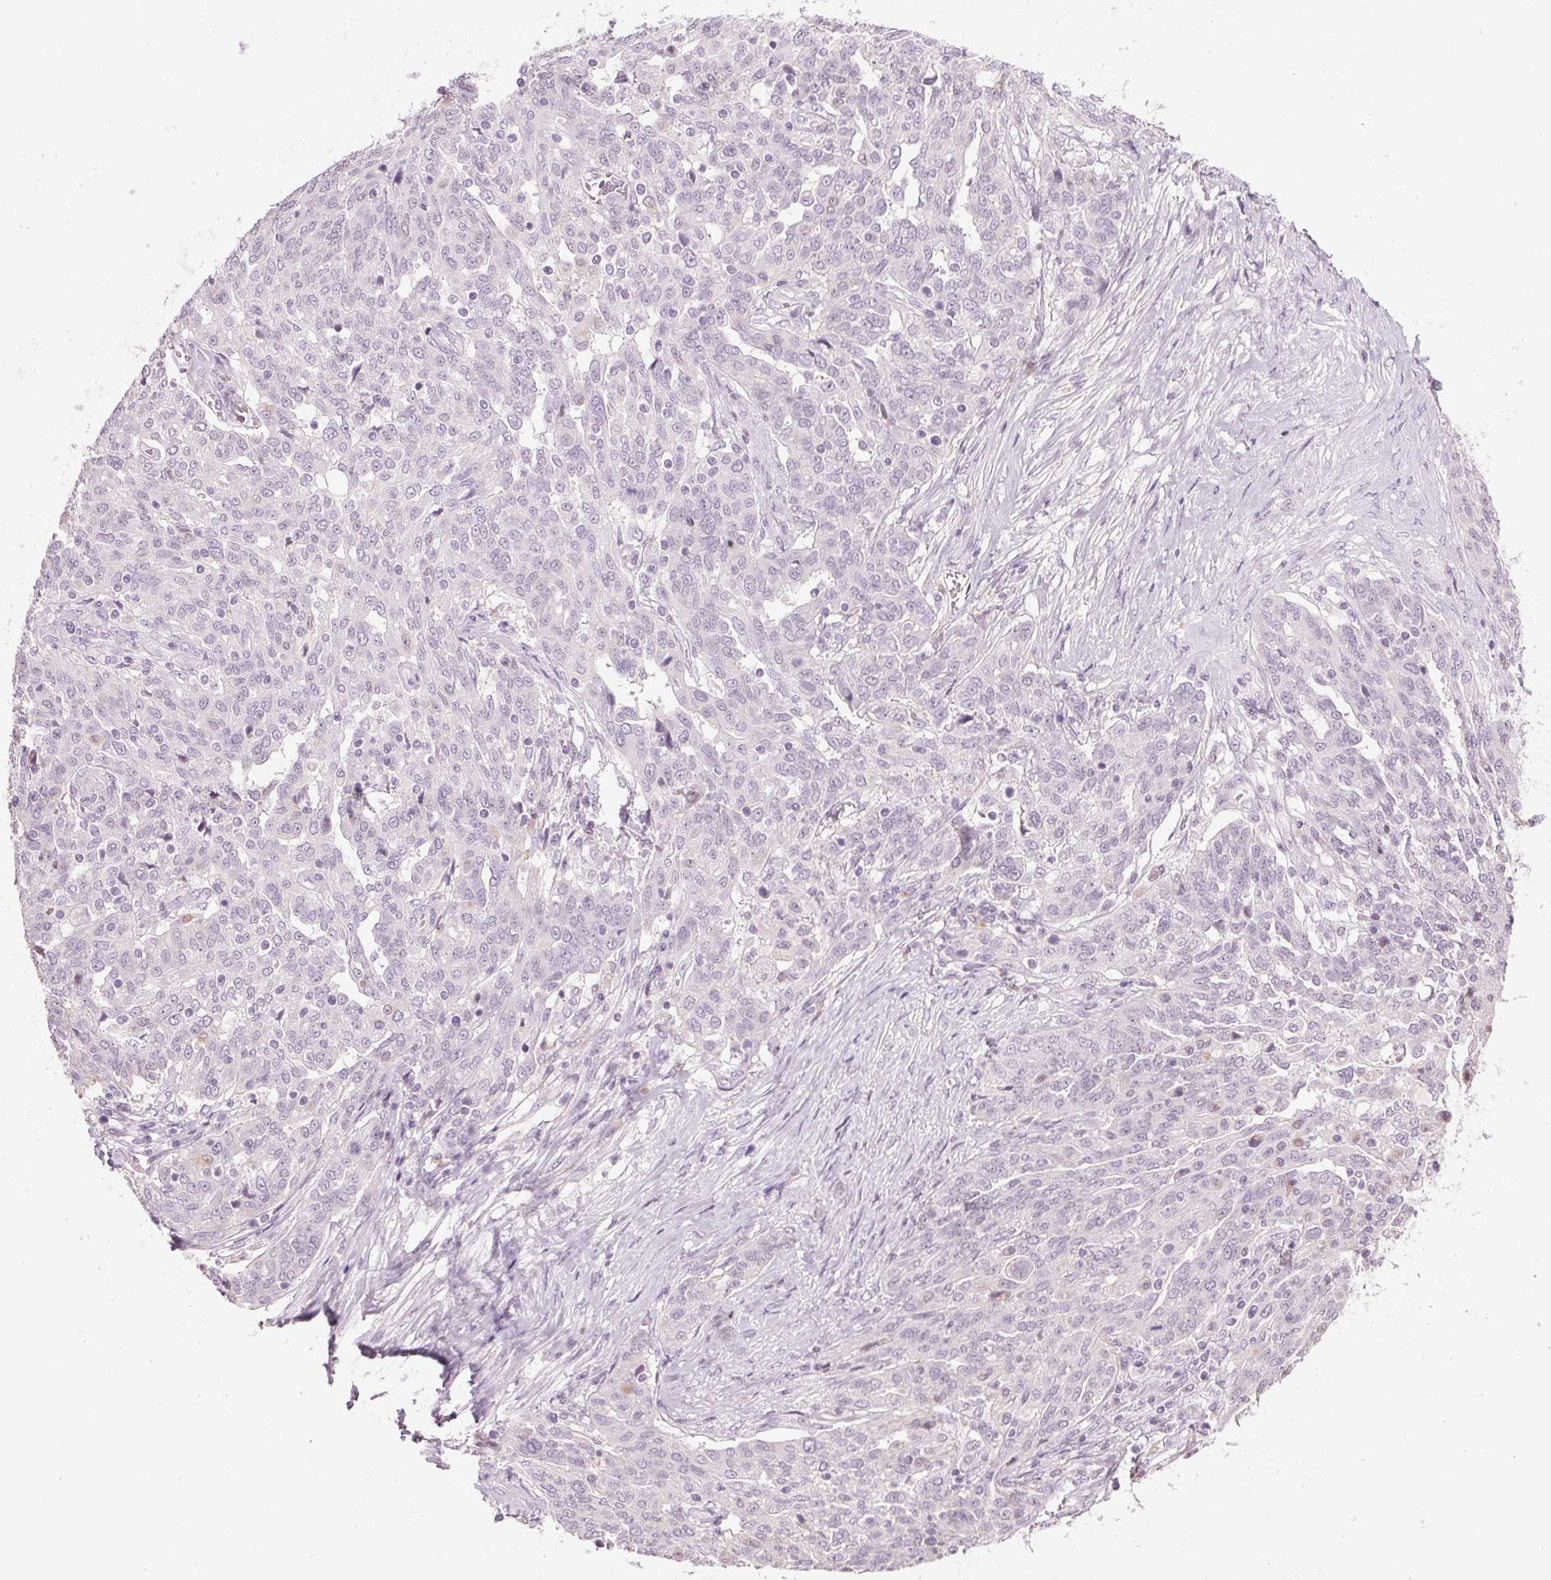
{"staining": {"intensity": "negative", "quantity": "none", "location": "none"}, "tissue": "ovarian cancer", "cell_type": "Tumor cells", "image_type": "cancer", "snomed": [{"axis": "morphology", "description": "Cystadenocarcinoma, serous, NOS"}, {"axis": "topography", "description": "Ovary"}], "caption": "Immunohistochemistry histopathology image of human serous cystadenocarcinoma (ovarian) stained for a protein (brown), which exhibits no positivity in tumor cells.", "gene": "MPO", "patient": {"sex": "female", "age": 67}}